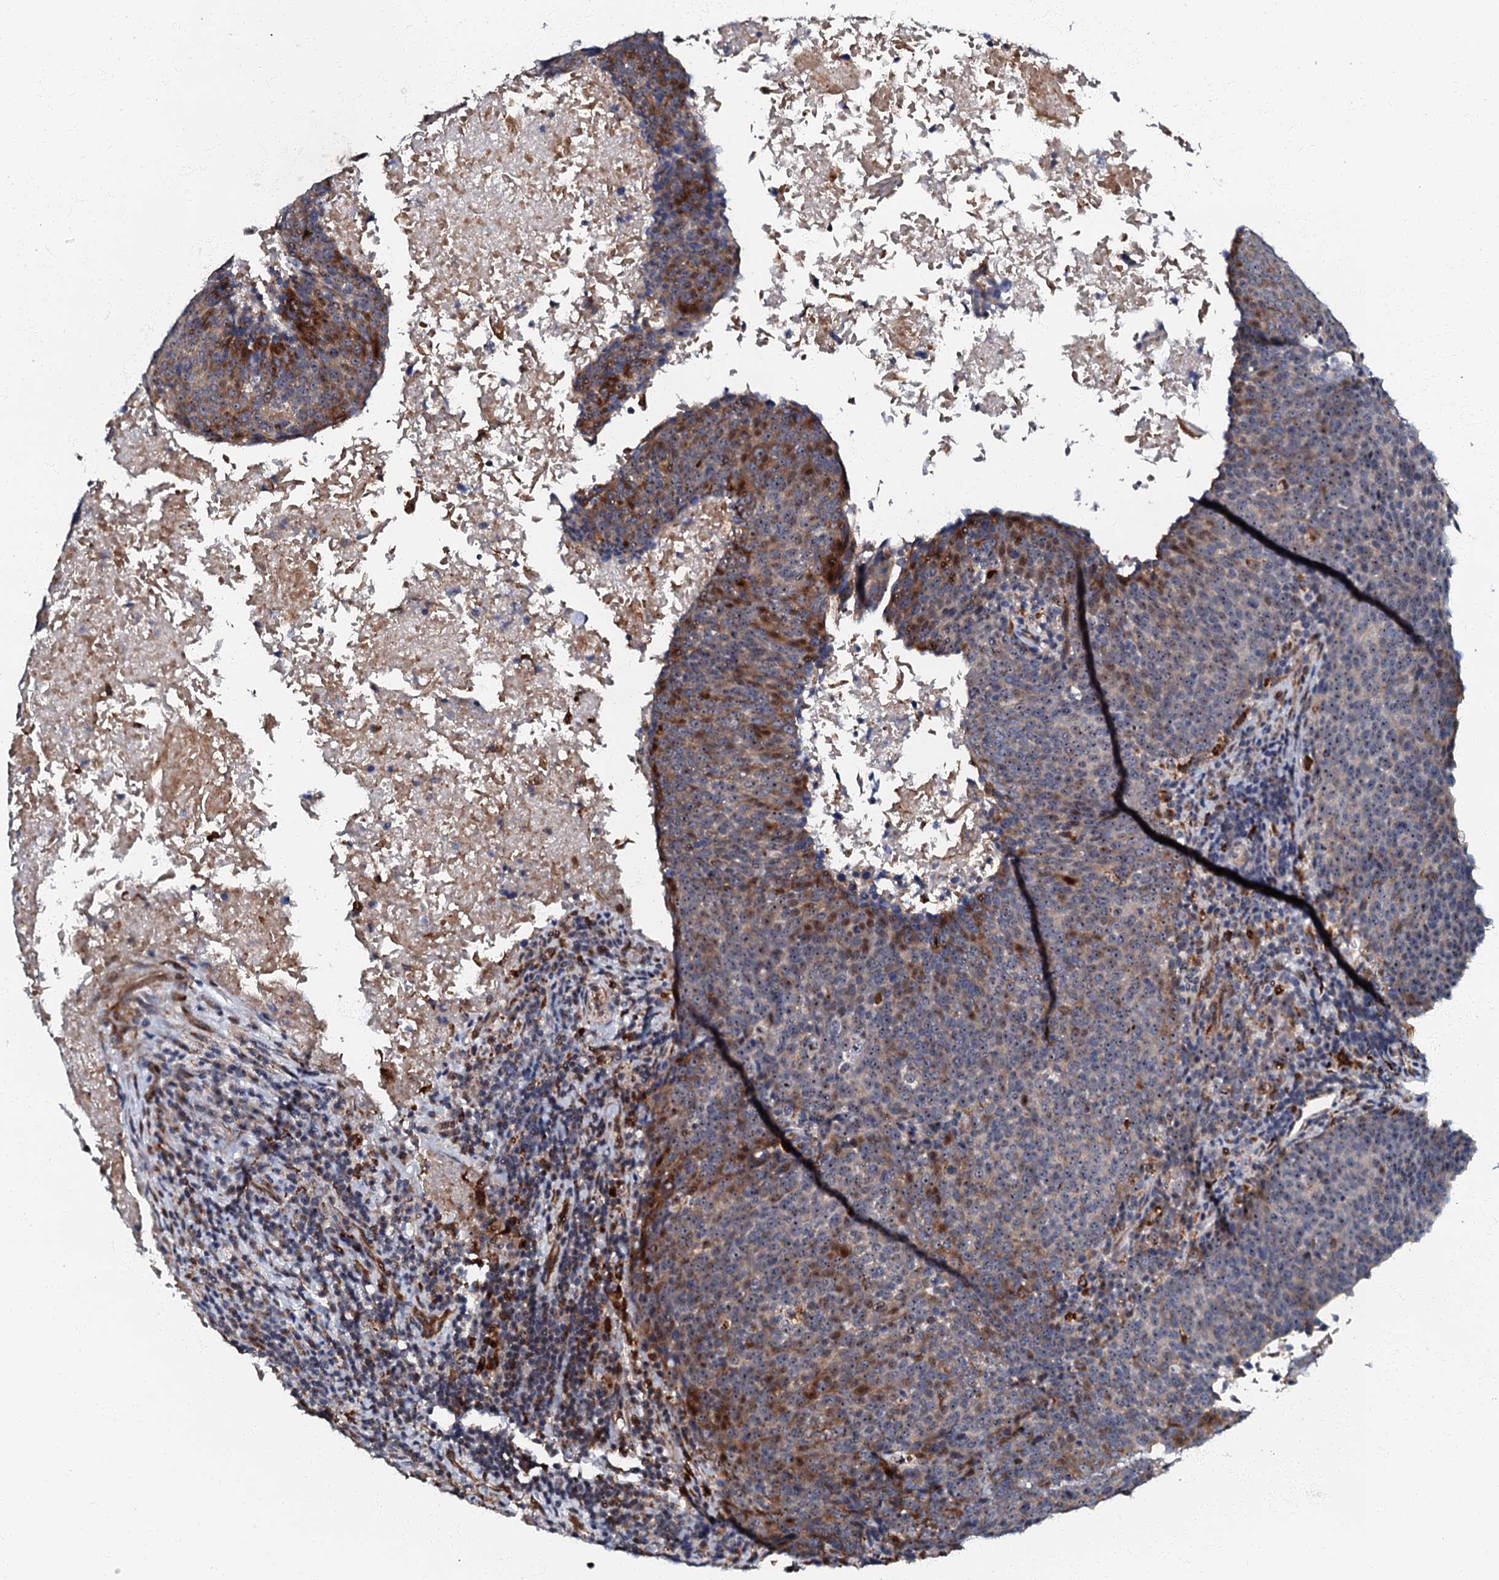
{"staining": {"intensity": "moderate", "quantity": "<25%", "location": "cytoplasmic/membranous"}, "tissue": "head and neck cancer", "cell_type": "Tumor cells", "image_type": "cancer", "snomed": [{"axis": "morphology", "description": "Squamous cell carcinoma, NOS"}, {"axis": "morphology", "description": "Squamous cell carcinoma, metastatic, NOS"}, {"axis": "topography", "description": "Lymph node"}, {"axis": "topography", "description": "Head-Neck"}], "caption": "IHC of human head and neck cancer (squamous cell carcinoma) displays low levels of moderate cytoplasmic/membranous expression in about <25% of tumor cells. (DAB (3,3'-diaminobenzidine) = brown stain, brightfield microscopy at high magnification).", "gene": "OLAH", "patient": {"sex": "male", "age": 62}}